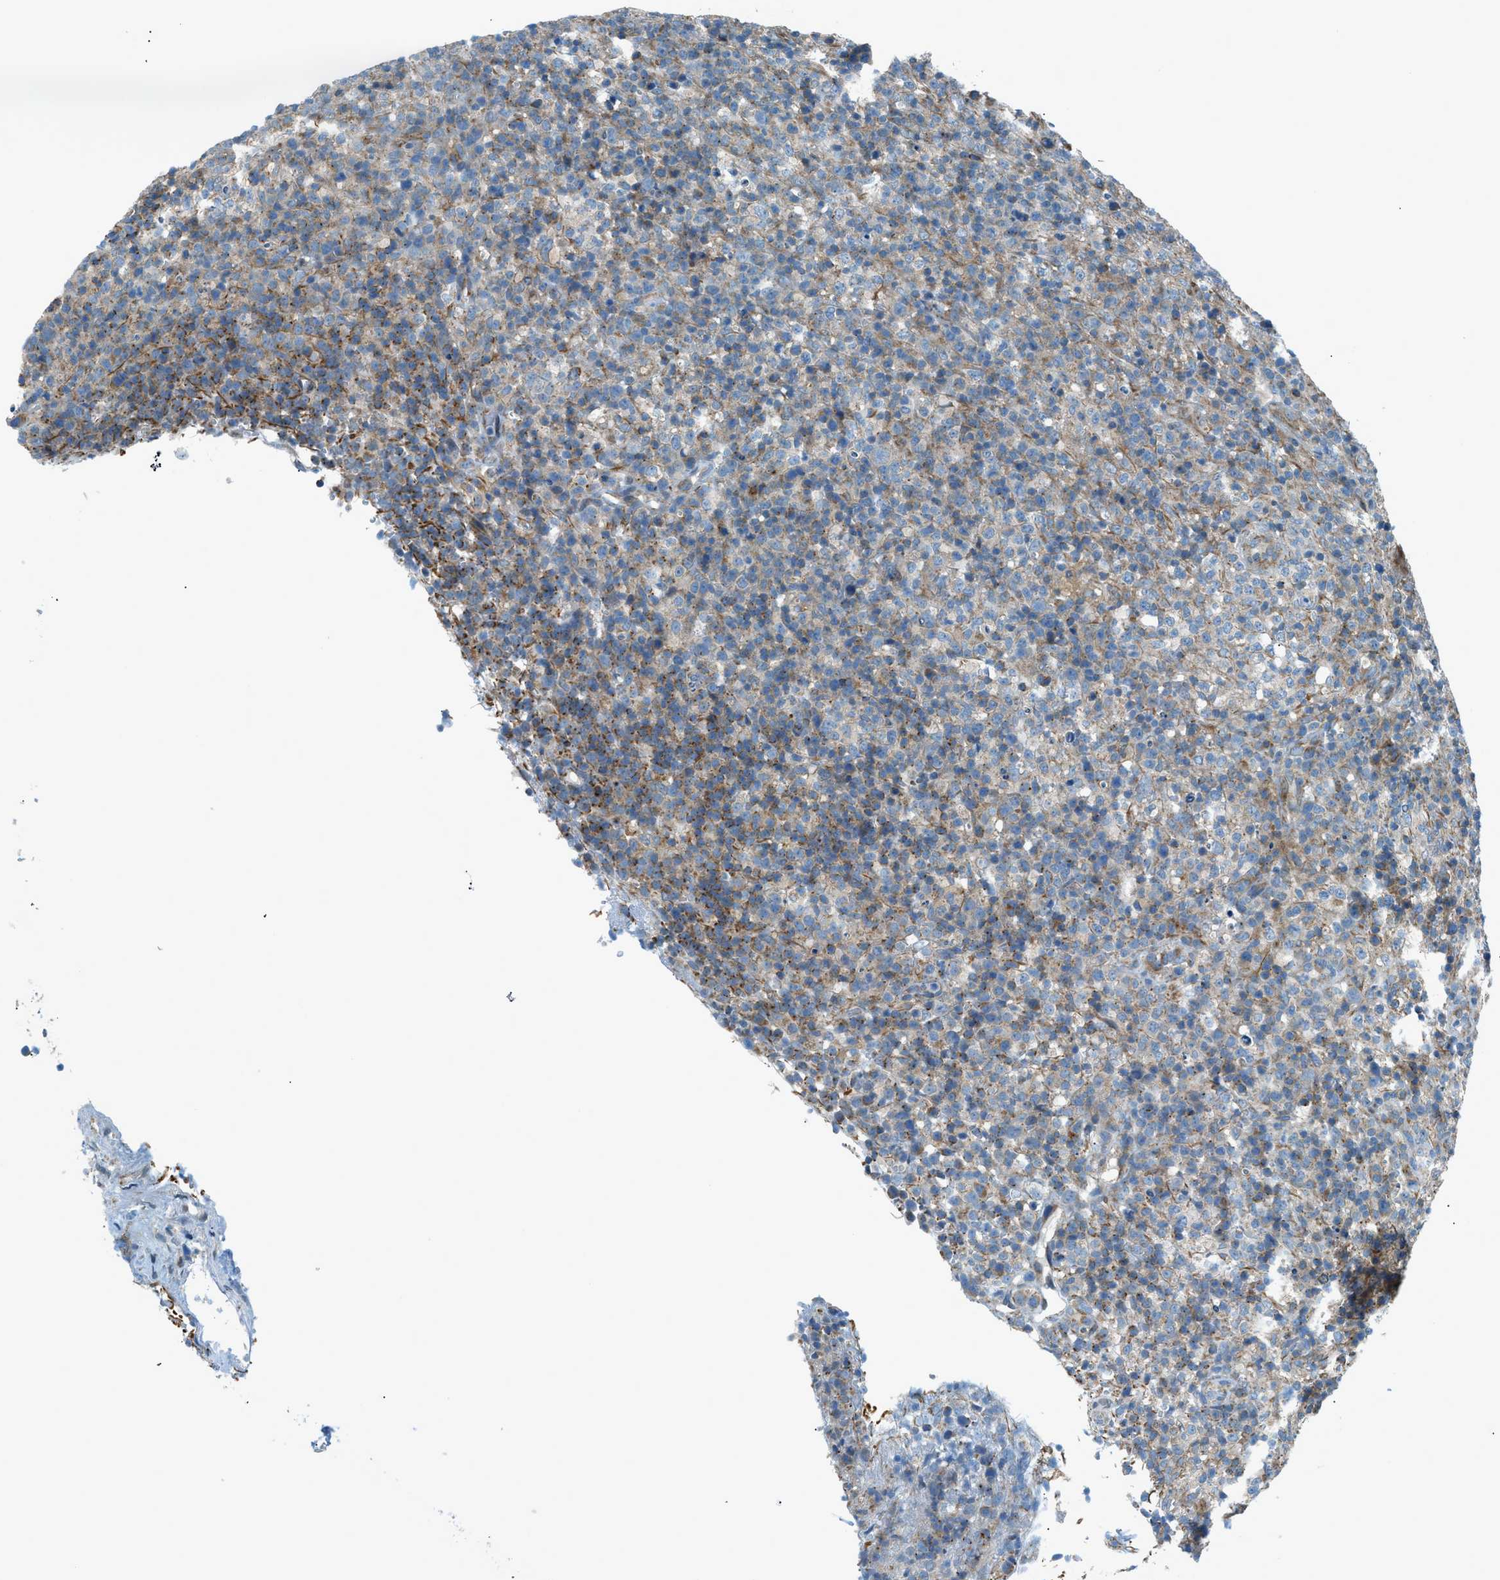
{"staining": {"intensity": "negative", "quantity": "none", "location": "none"}, "tissue": "lymphoma", "cell_type": "Tumor cells", "image_type": "cancer", "snomed": [{"axis": "morphology", "description": "Malignant lymphoma, non-Hodgkin's type, High grade"}, {"axis": "topography", "description": "Lymph node"}], "caption": "DAB immunohistochemical staining of human malignant lymphoma, non-Hodgkin's type (high-grade) reveals no significant positivity in tumor cells. (DAB (3,3'-diaminobenzidine) immunohistochemistry, high magnification).", "gene": "PIGG", "patient": {"sex": "female", "age": 76}}